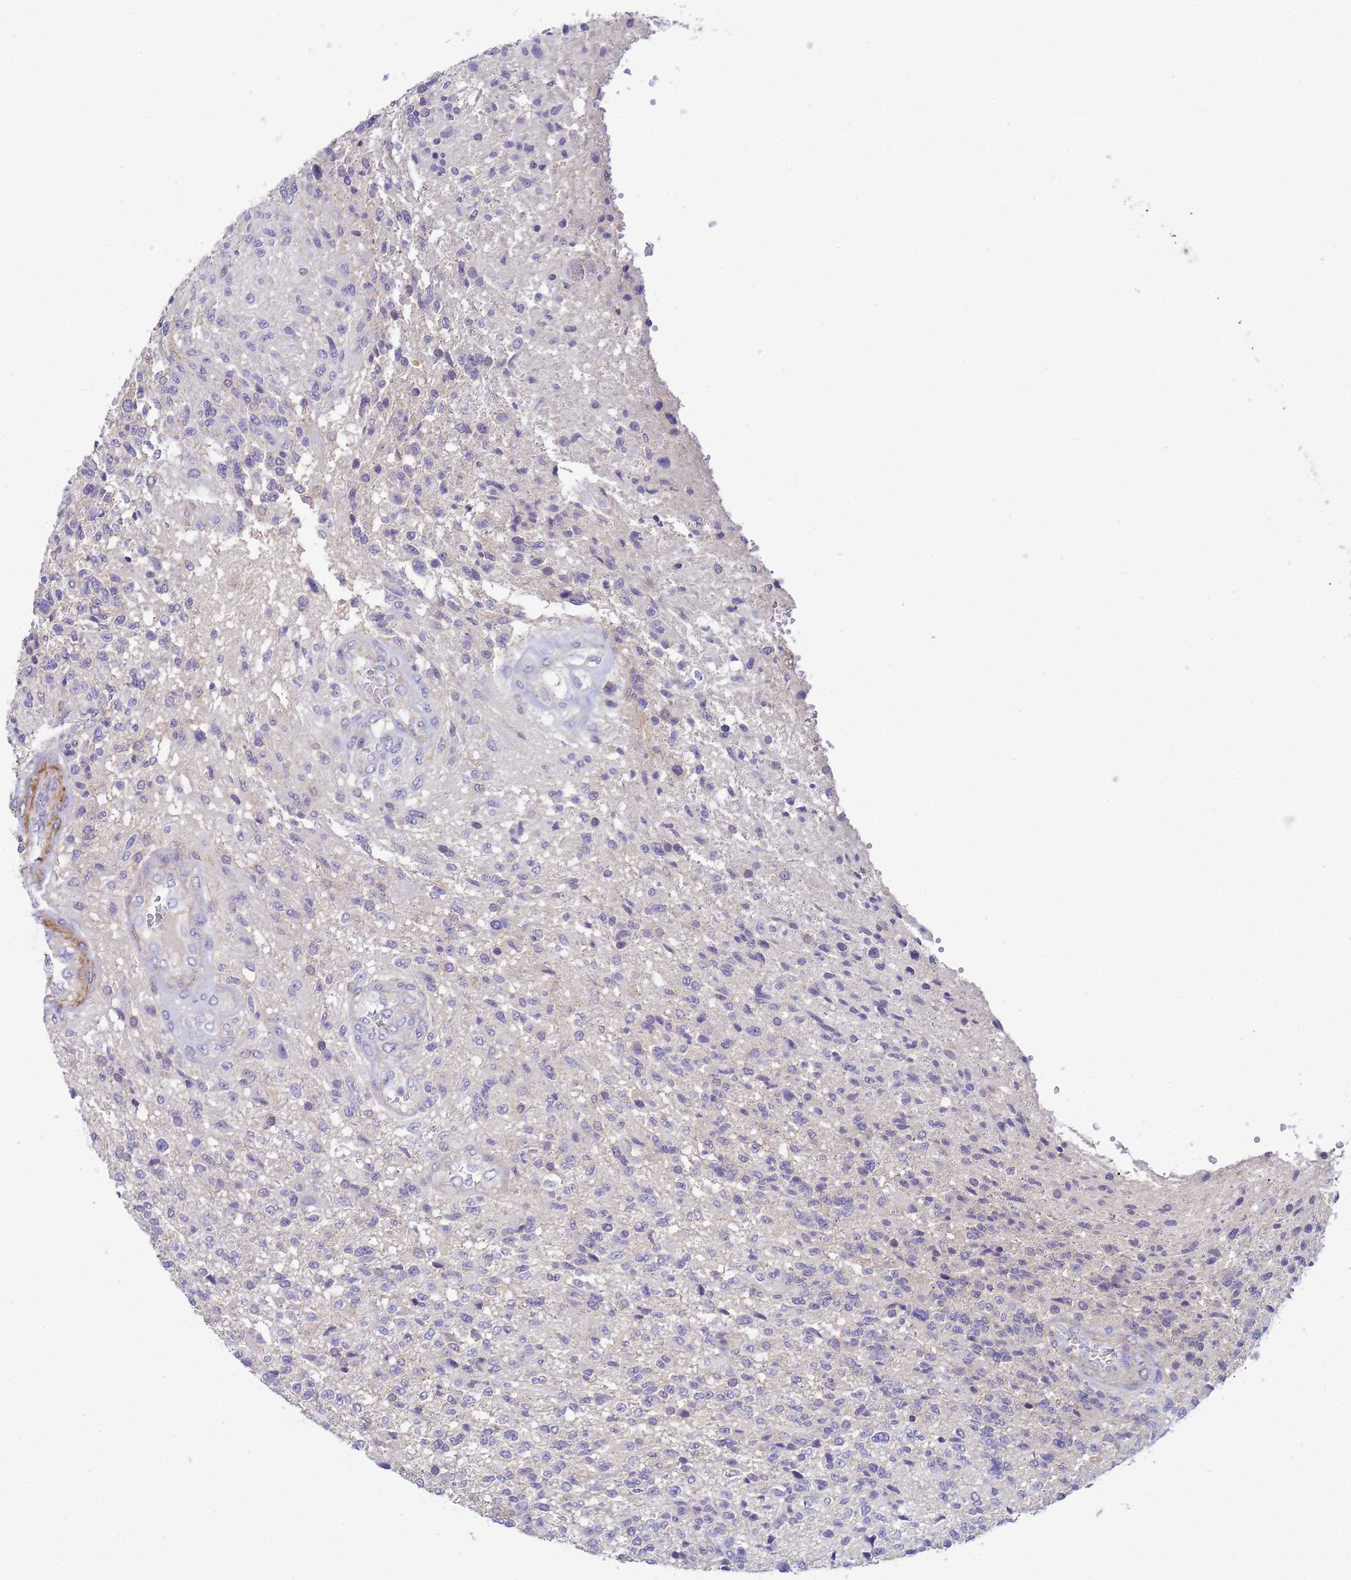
{"staining": {"intensity": "negative", "quantity": "none", "location": "none"}, "tissue": "glioma", "cell_type": "Tumor cells", "image_type": "cancer", "snomed": [{"axis": "morphology", "description": "Glioma, malignant, High grade"}, {"axis": "topography", "description": "Brain"}], "caption": "There is no significant staining in tumor cells of glioma.", "gene": "KLHL13", "patient": {"sex": "male", "age": 56}}